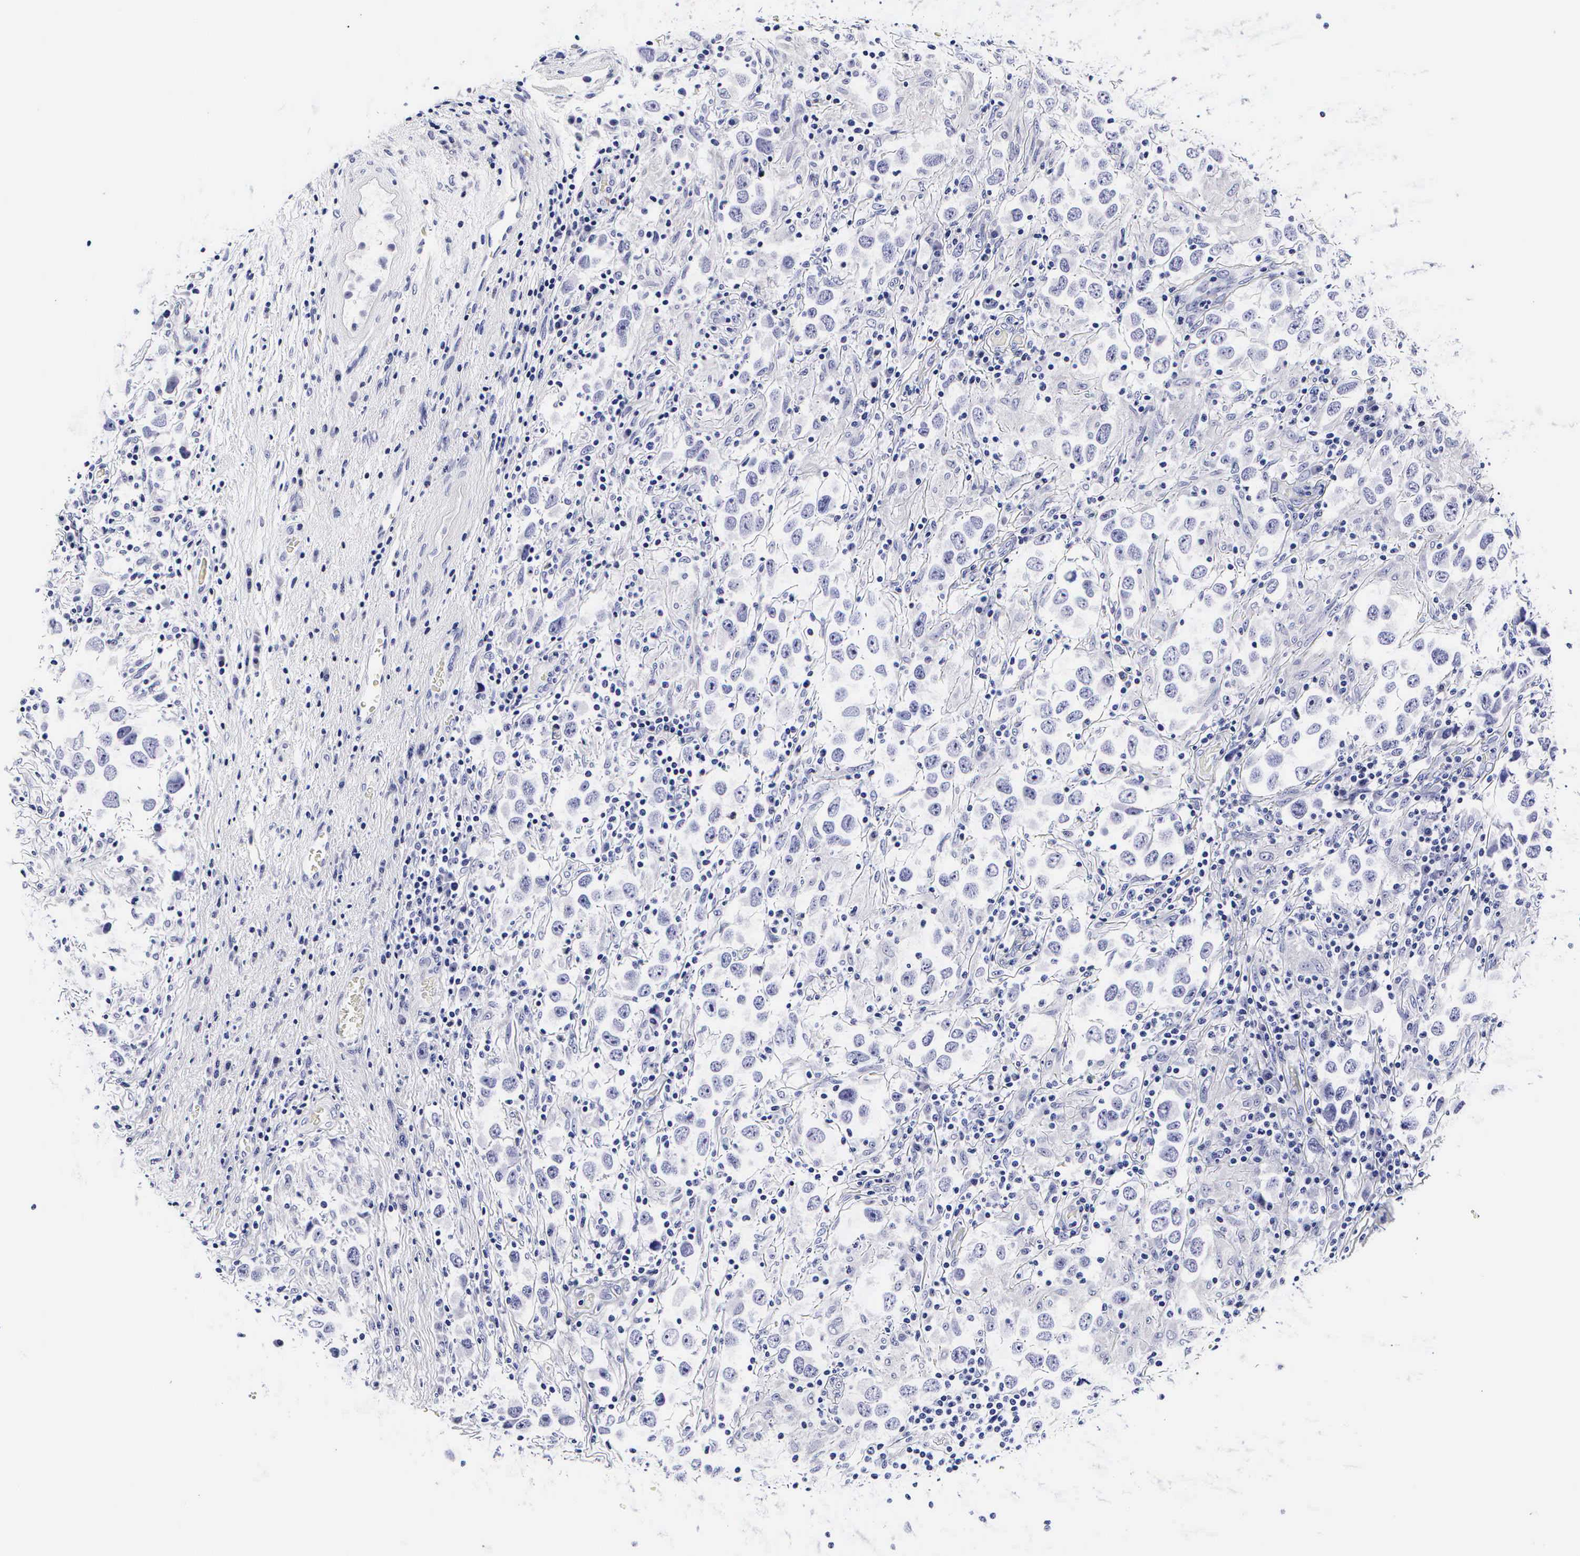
{"staining": {"intensity": "negative", "quantity": "none", "location": "none"}, "tissue": "testis cancer", "cell_type": "Tumor cells", "image_type": "cancer", "snomed": [{"axis": "morphology", "description": "Carcinoma, Embryonal, NOS"}, {"axis": "topography", "description": "Testis"}], "caption": "An IHC photomicrograph of embryonal carcinoma (testis) is shown. There is no staining in tumor cells of embryonal carcinoma (testis).", "gene": "RNASE6", "patient": {"sex": "male", "age": 21}}